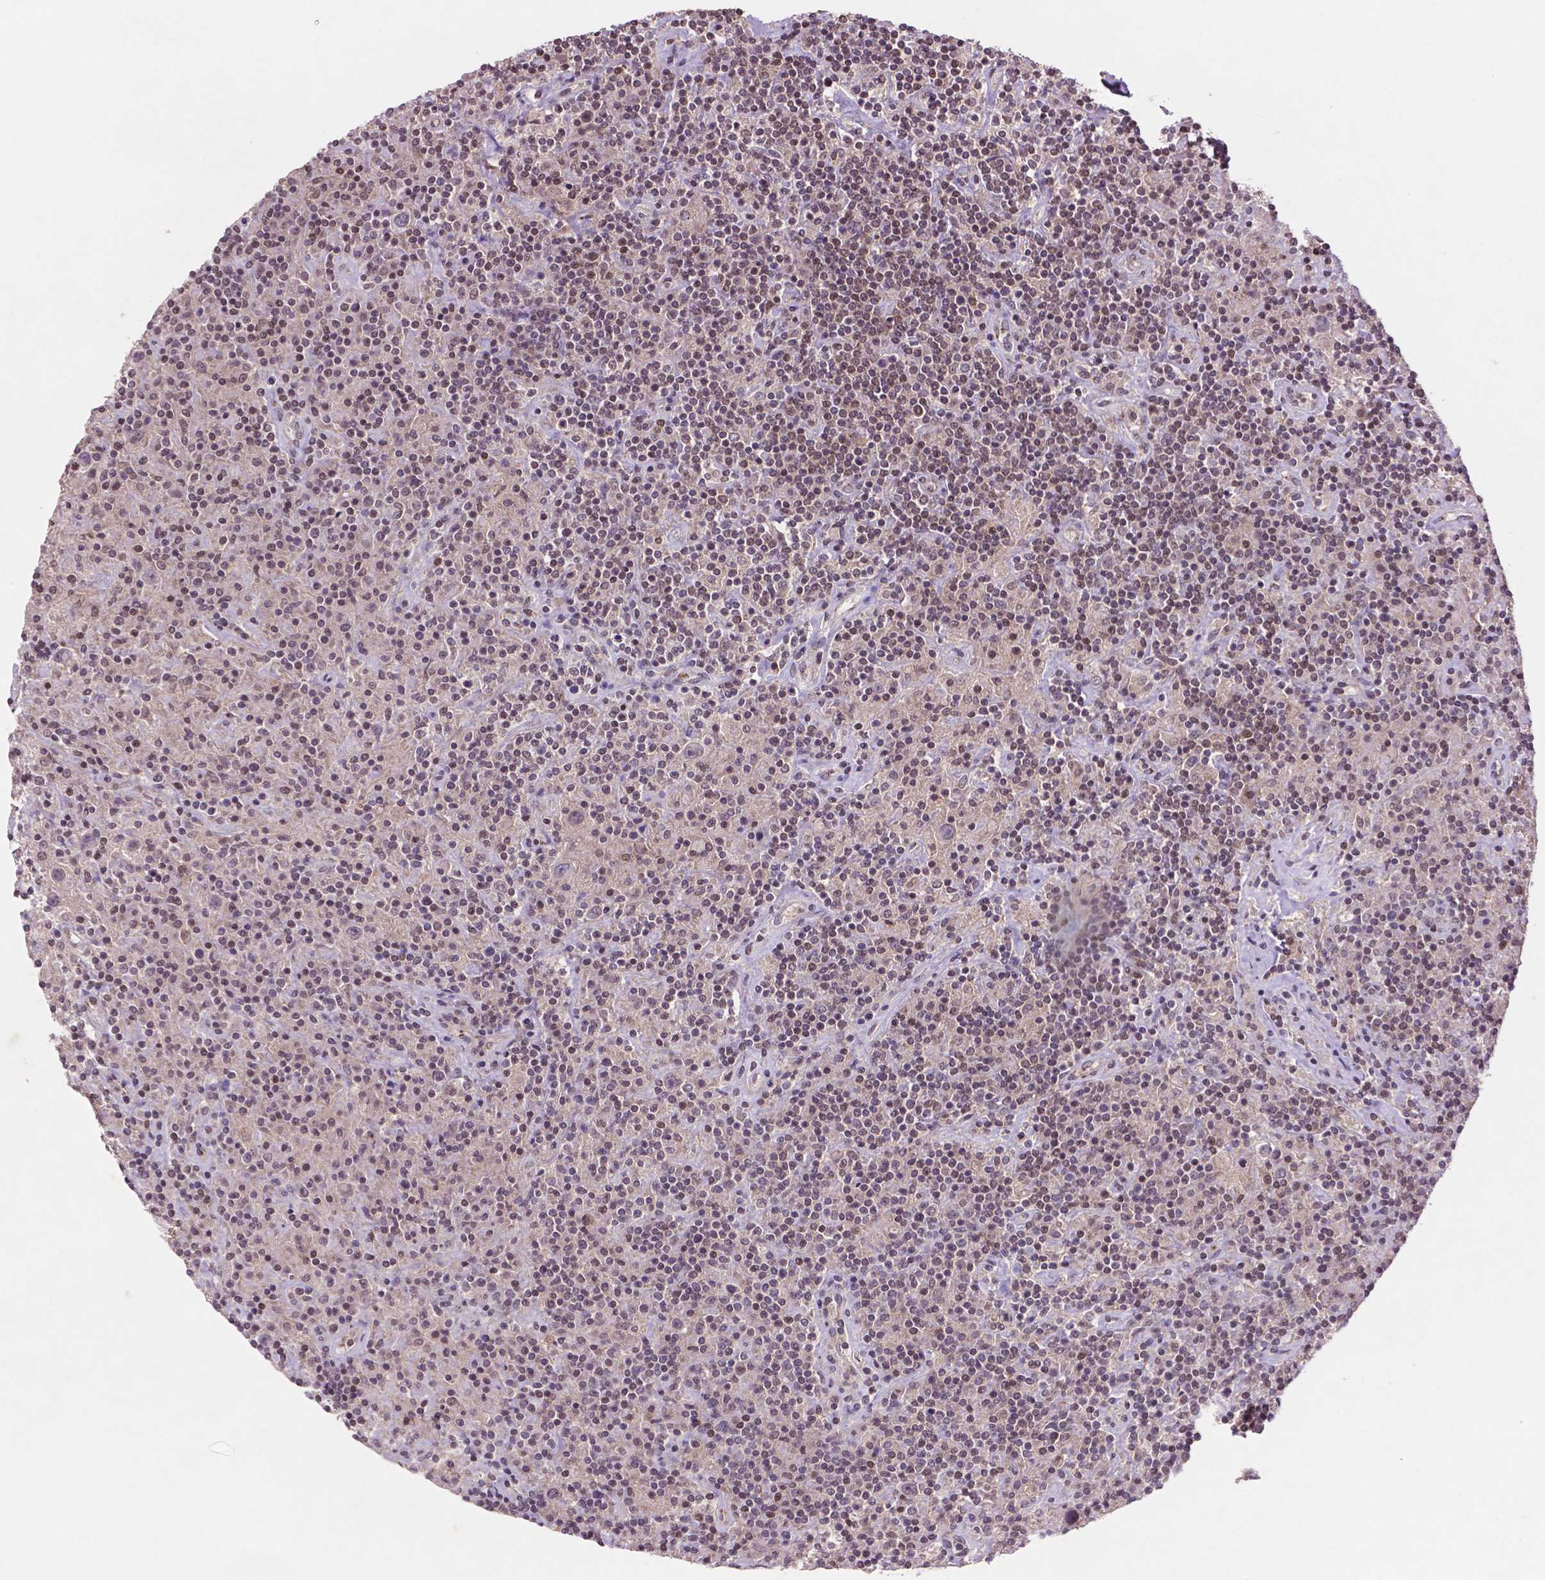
{"staining": {"intensity": "negative", "quantity": "none", "location": "none"}, "tissue": "lymphoma", "cell_type": "Tumor cells", "image_type": "cancer", "snomed": [{"axis": "morphology", "description": "Hodgkin's disease, NOS"}, {"axis": "topography", "description": "Lymph node"}], "caption": "An image of human Hodgkin's disease is negative for staining in tumor cells.", "gene": "GLRX", "patient": {"sex": "male", "age": 70}}